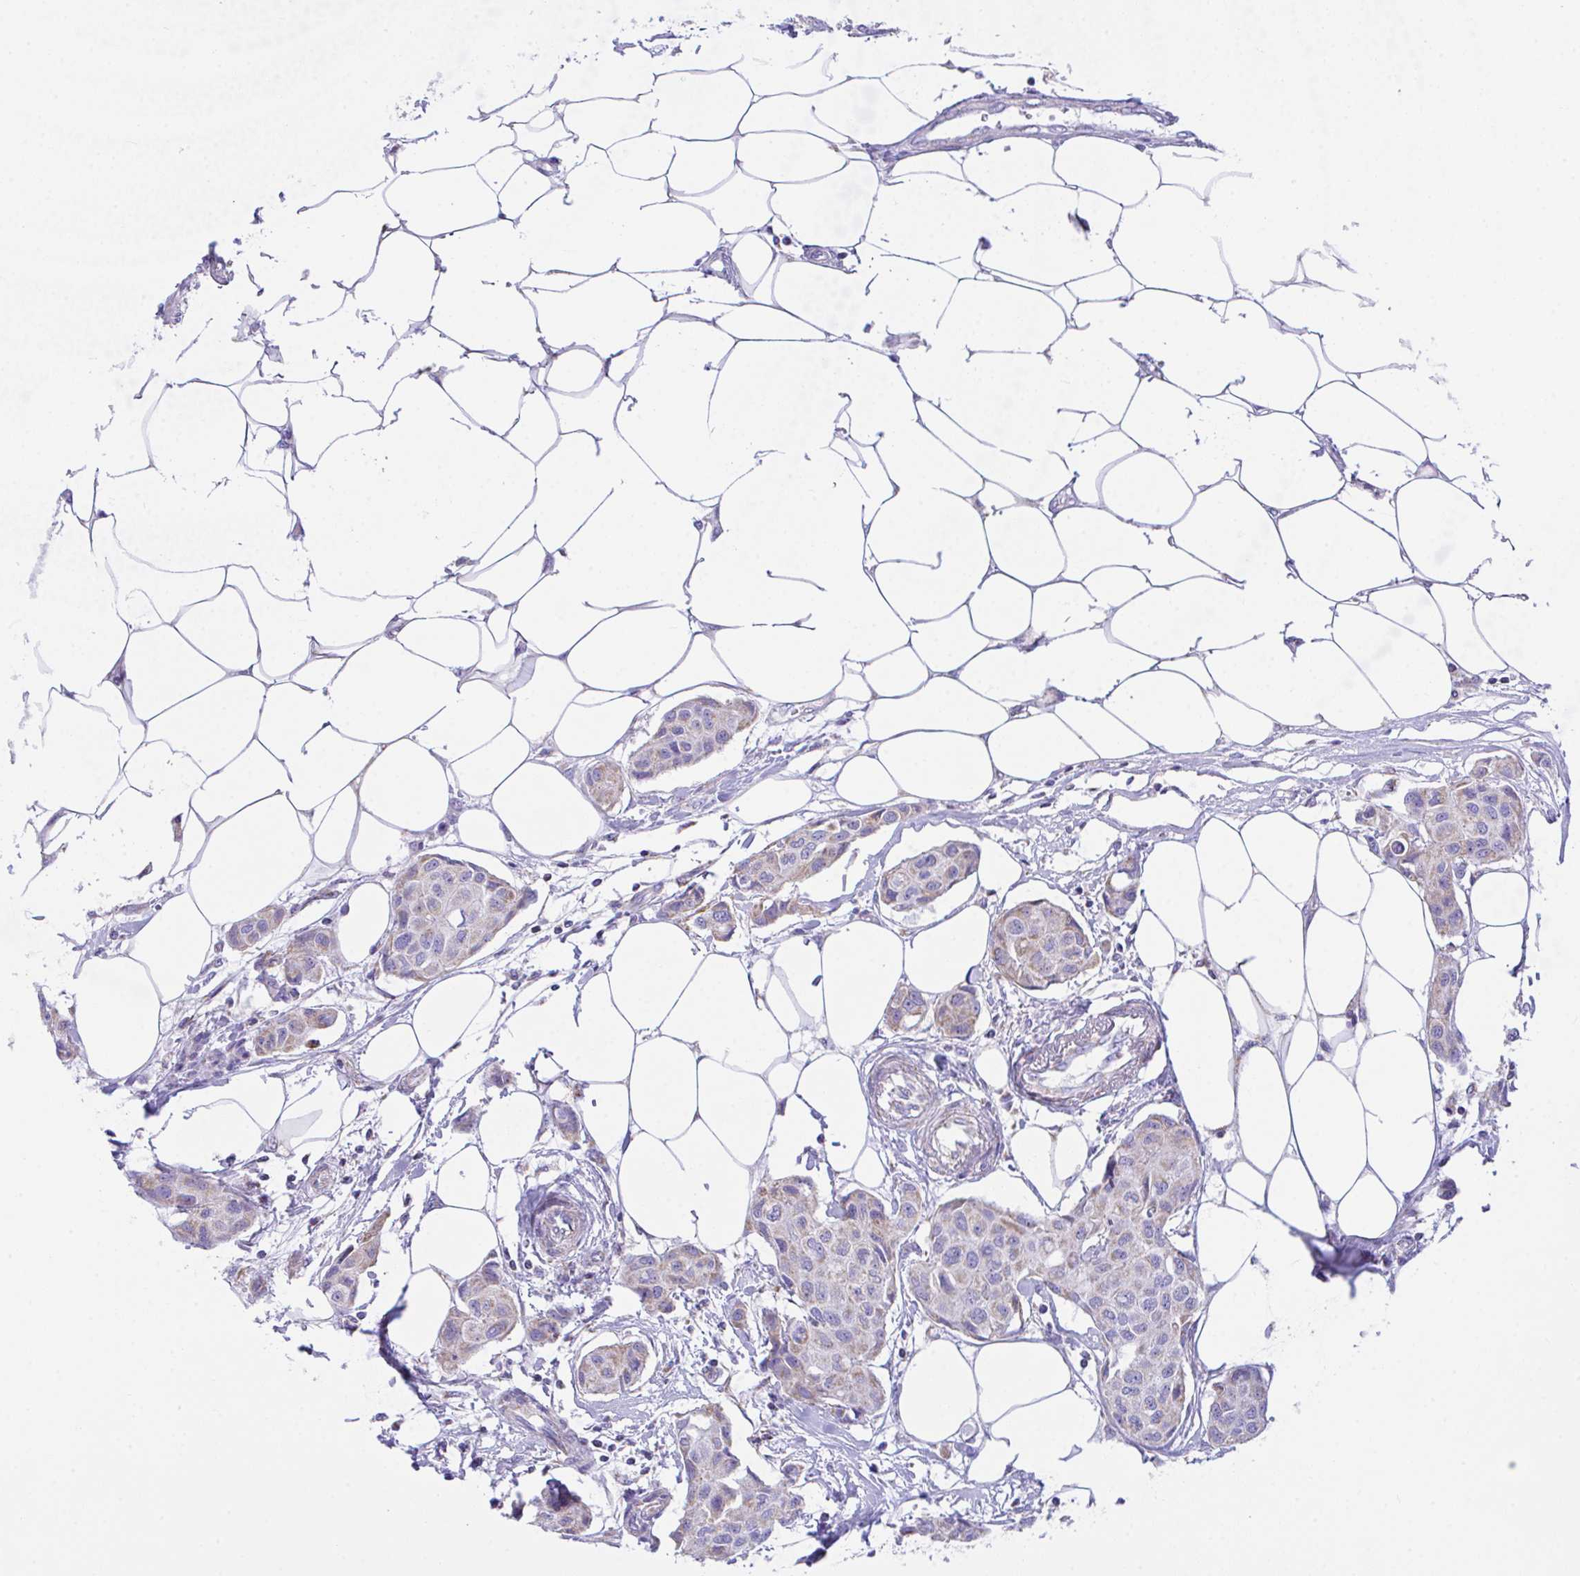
{"staining": {"intensity": "weak", "quantity": "<25%", "location": "cytoplasmic/membranous"}, "tissue": "breast cancer", "cell_type": "Tumor cells", "image_type": "cancer", "snomed": [{"axis": "morphology", "description": "Duct carcinoma"}, {"axis": "topography", "description": "Breast"}, {"axis": "topography", "description": "Lymph node"}], "caption": "This micrograph is of invasive ductal carcinoma (breast) stained with immunohistochemistry (IHC) to label a protein in brown with the nuclei are counter-stained blue. There is no positivity in tumor cells. (DAB immunohistochemistry, high magnification).", "gene": "NLRP8", "patient": {"sex": "female", "age": 80}}